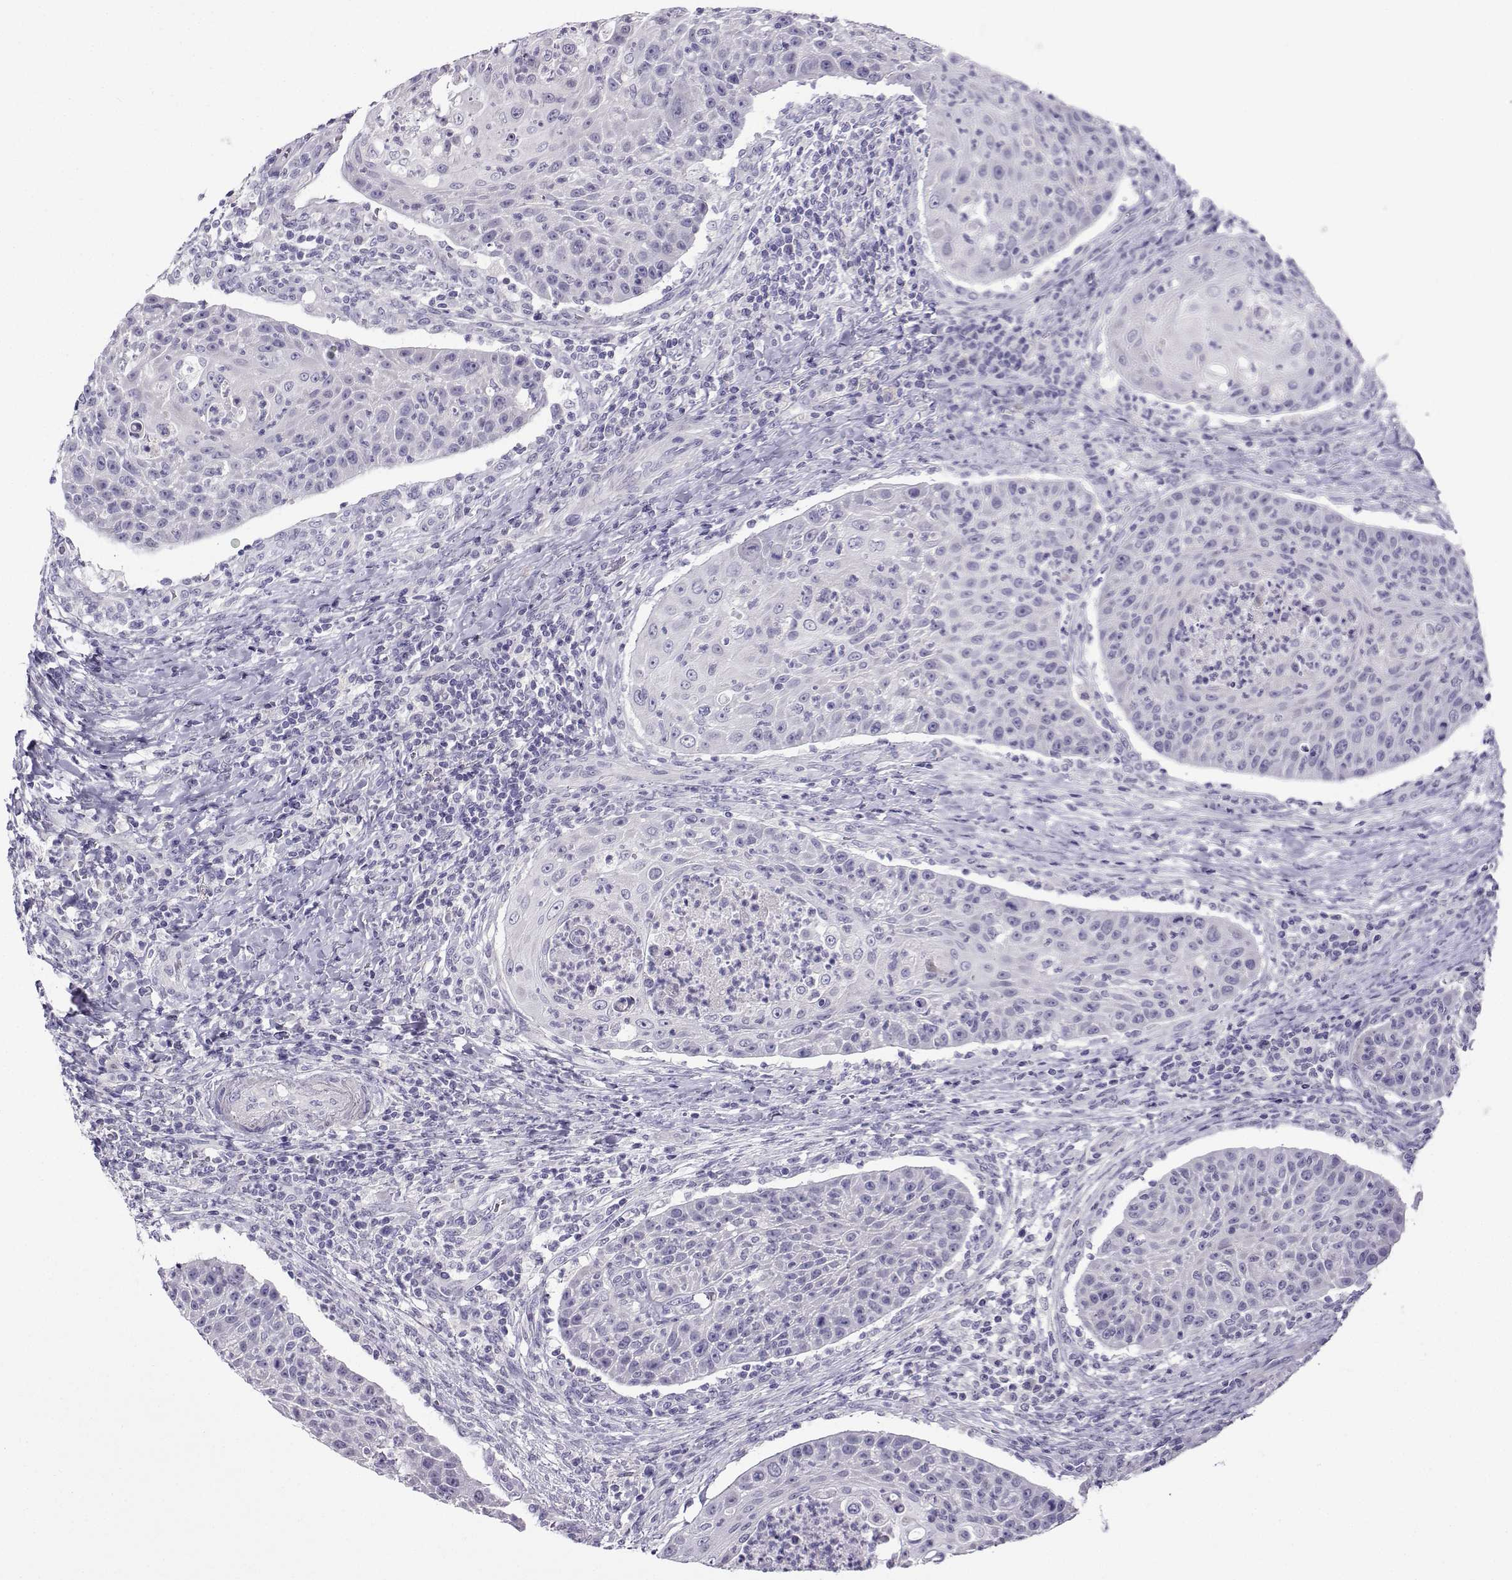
{"staining": {"intensity": "negative", "quantity": "none", "location": "none"}, "tissue": "head and neck cancer", "cell_type": "Tumor cells", "image_type": "cancer", "snomed": [{"axis": "morphology", "description": "Squamous cell carcinoma, NOS"}, {"axis": "topography", "description": "Head-Neck"}], "caption": "There is no significant staining in tumor cells of head and neck squamous cell carcinoma. Nuclei are stained in blue.", "gene": "FBXO24", "patient": {"sex": "male", "age": 69}}